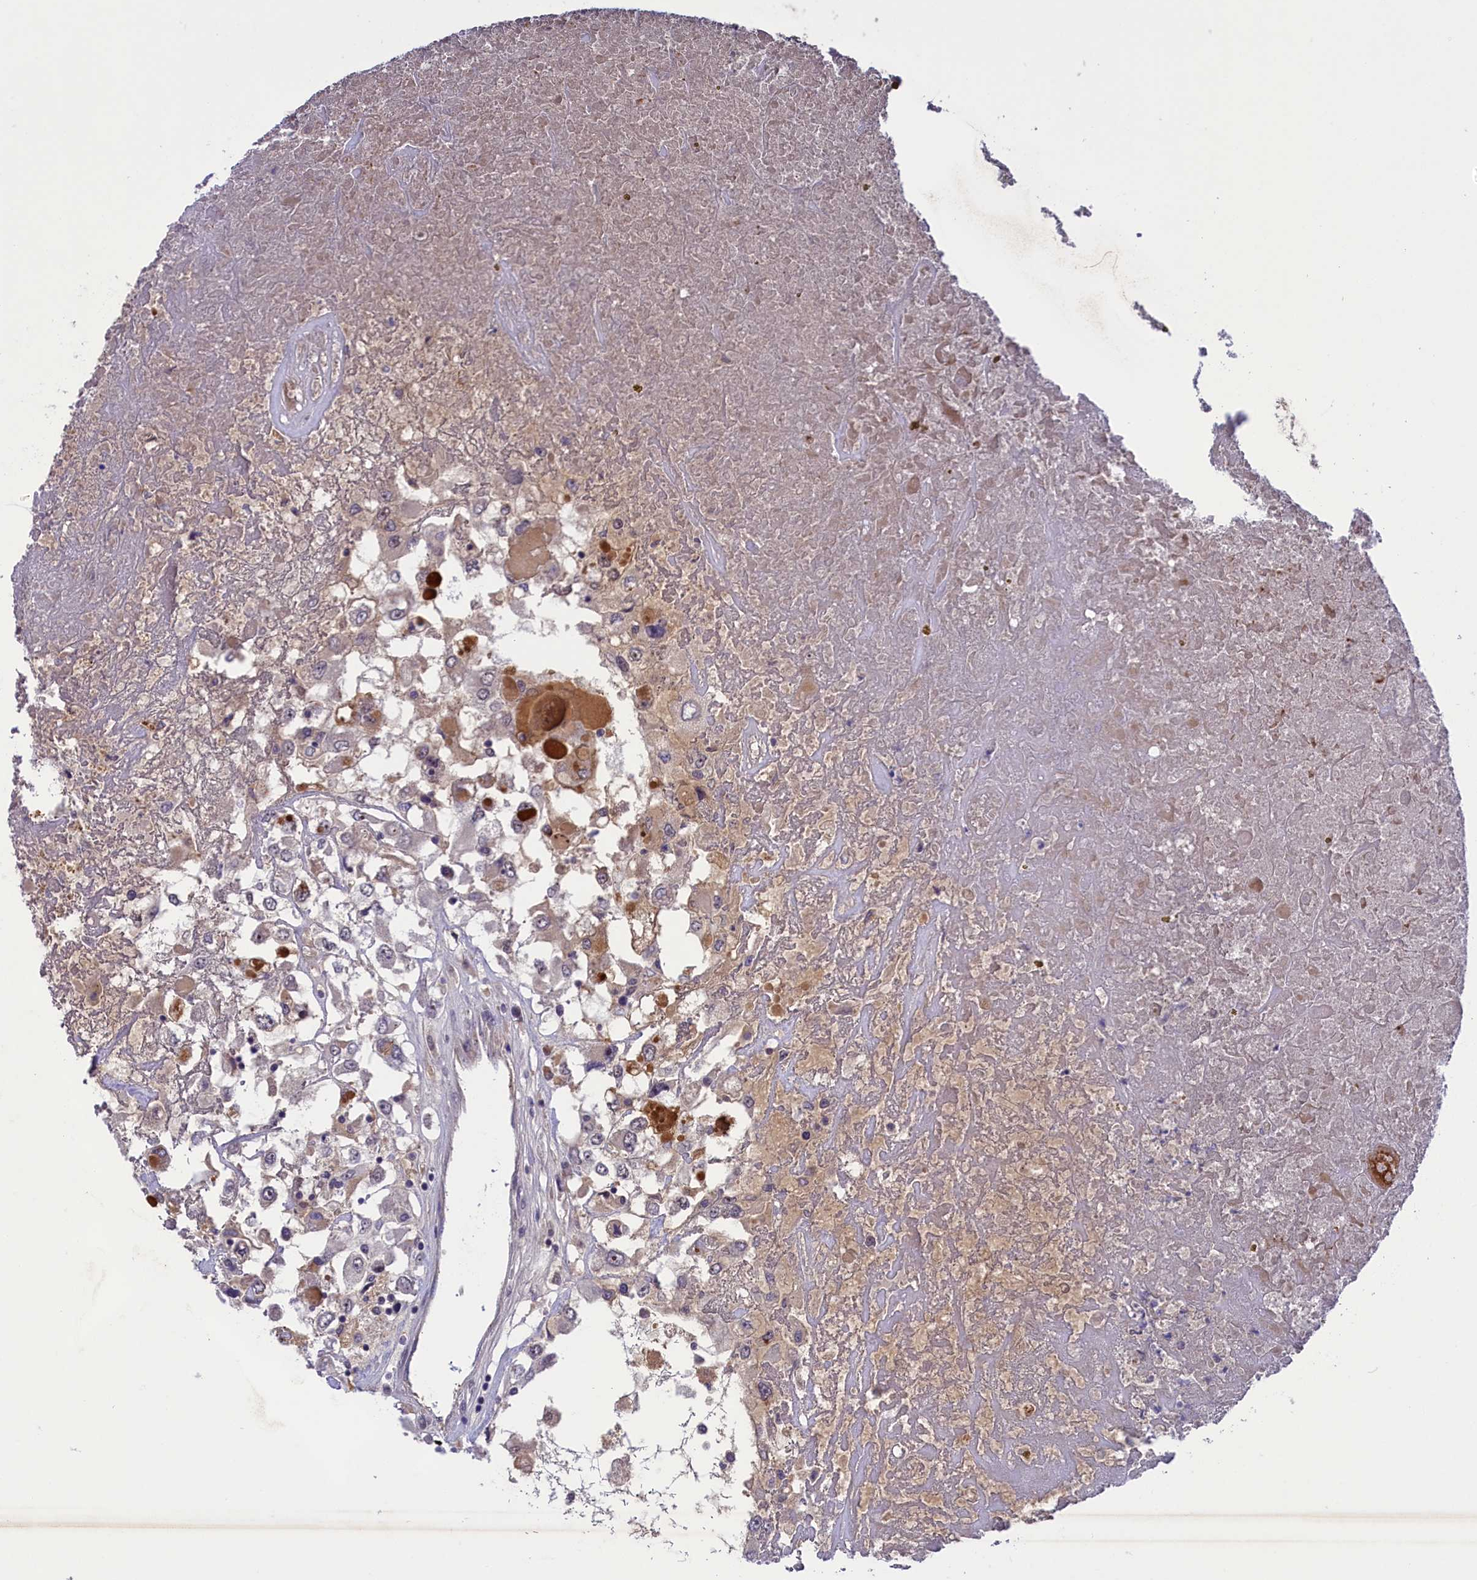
{"staining": {"intensity": "weak", "quantity": "<25%", "location": "cytoplasmic/membranous"}, "tissue": "renal cancer", "cell_type": "Tumor cells", "image_type": "cancer", "snomed": [{"axis": "morphology", "description": "Adenocarcinoma, NOS"}, {"axis": "topography", "description": "Kidney"}], "caption": "There is no significant positivity in tumor cells of renal adenocarcinoma. (Brightfield microscopy of DAB (3,3'-diaminobenzidine) immunohistochemistry (IHC) at high magnification).", "gene": "STYX", "patient": {"sex": "female", "age": 52}}